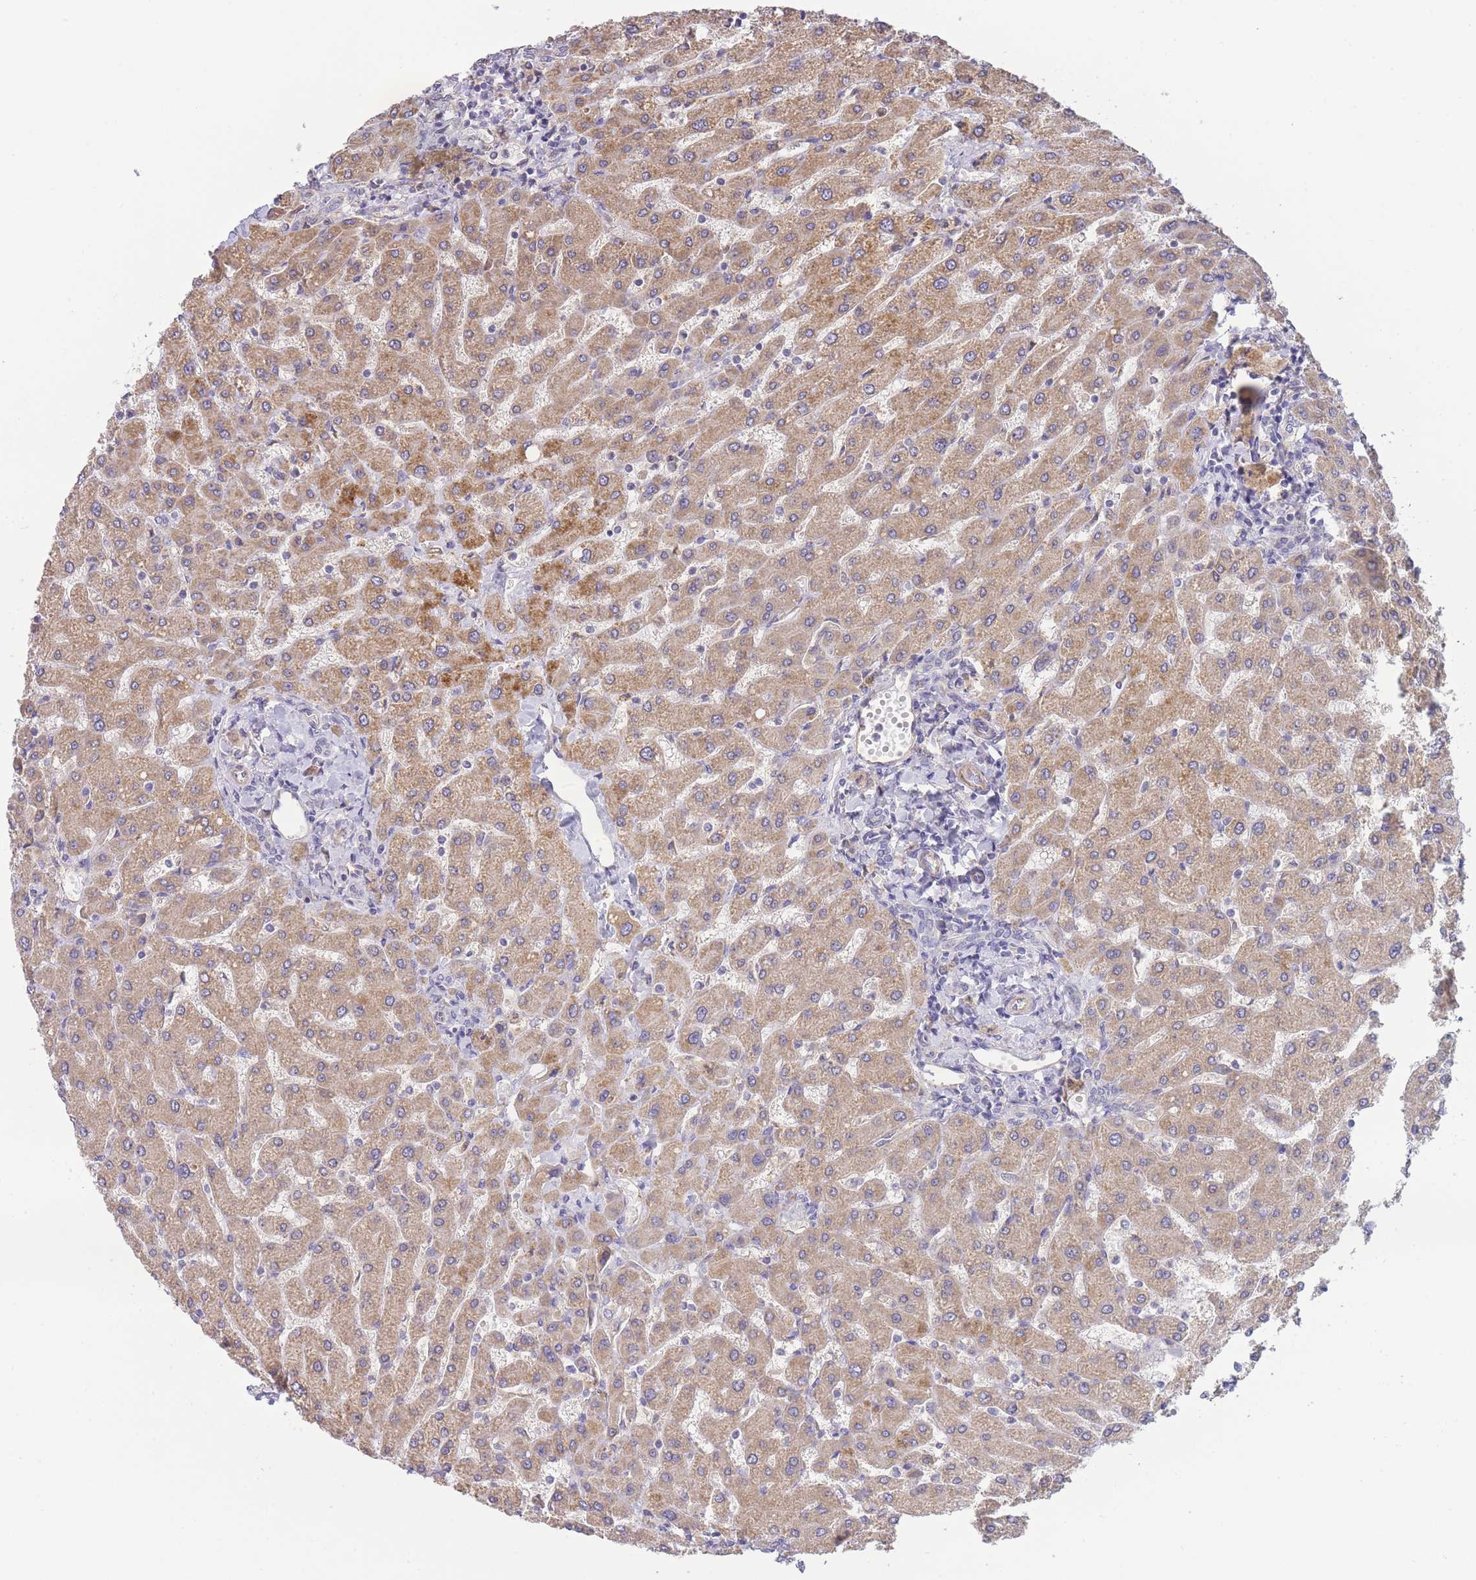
{"staining": {"intensity": "negative", "quantity": "none", "location": "none"}, "tissue": "liver", "cell_type": "Cholangiocytes", "image_type": "normal", "snomed": [{"axis": "morphology", "description": "Normal tissue, NOS"}, {"axis": "topography", "description": "Liver"}], "caption": "This is an immunohistochemistry photomicrograph of unremarkable liver. There is no expression in cholangiocytes.", "gene": "NDUFAF5", "patient": {"sex": "male", "age": 55}}